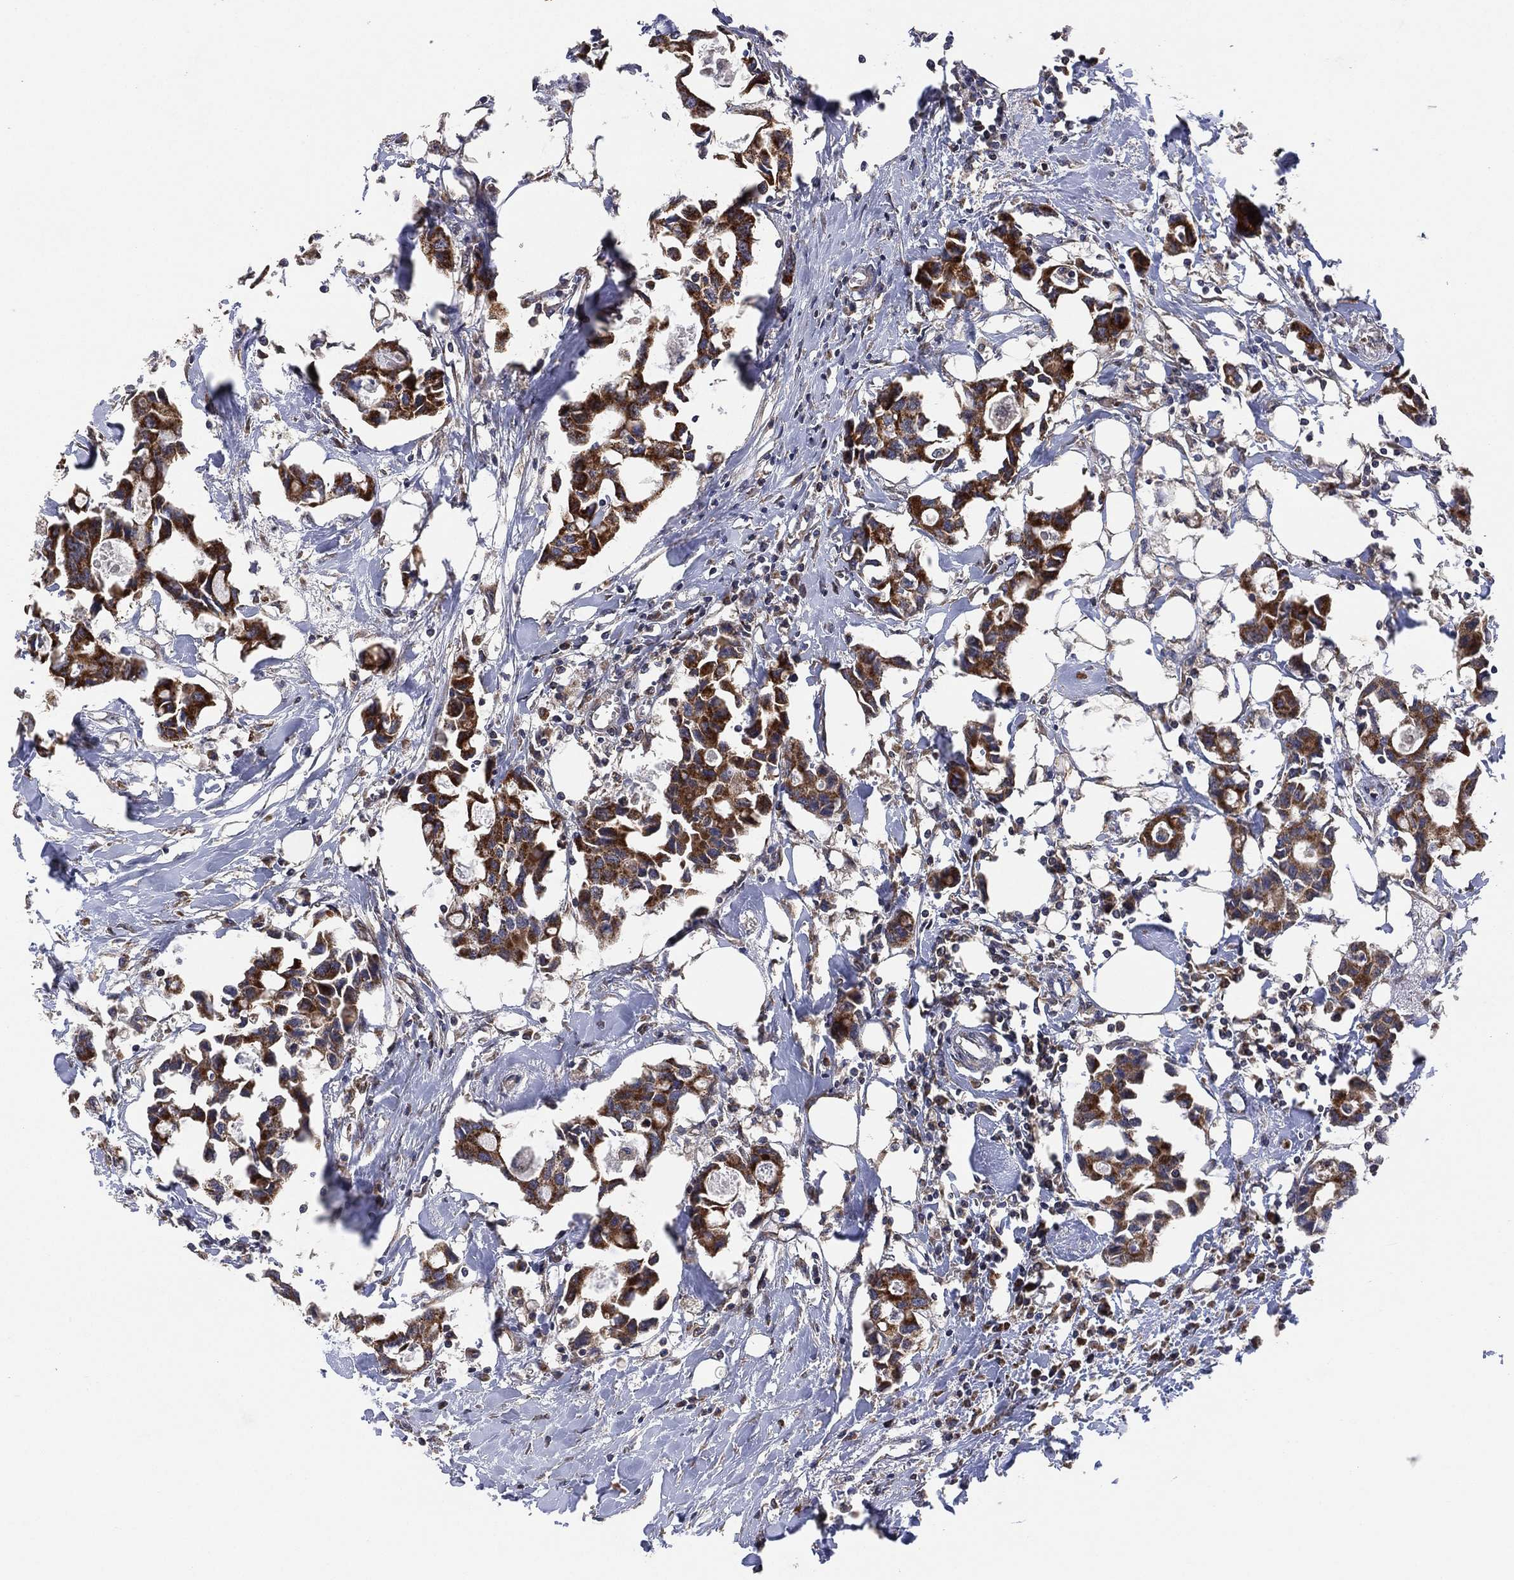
{"staining": {"intensity": "strong", "quantity": "25%-75%", "location": "cytoplasmic/membranous"}, "tissue": "breast cancer", "cell_type": "Tumor cells", "image_type": "cancer", "snomed": [{"axis": "morphology", "description": "Duct carcinoma"}, {"axis": "topography", "description": "Breast"}], "caption": "Immunohistochemistry image of breast infiltrating ductal carcinoma stained for a protein (brown), which displays high levels of strong cytoplasmic/membranous expression in about 25%-75% of tumor cells.", "gene": "LIMD1", "patient": {"sex": "female", "age": 83}}